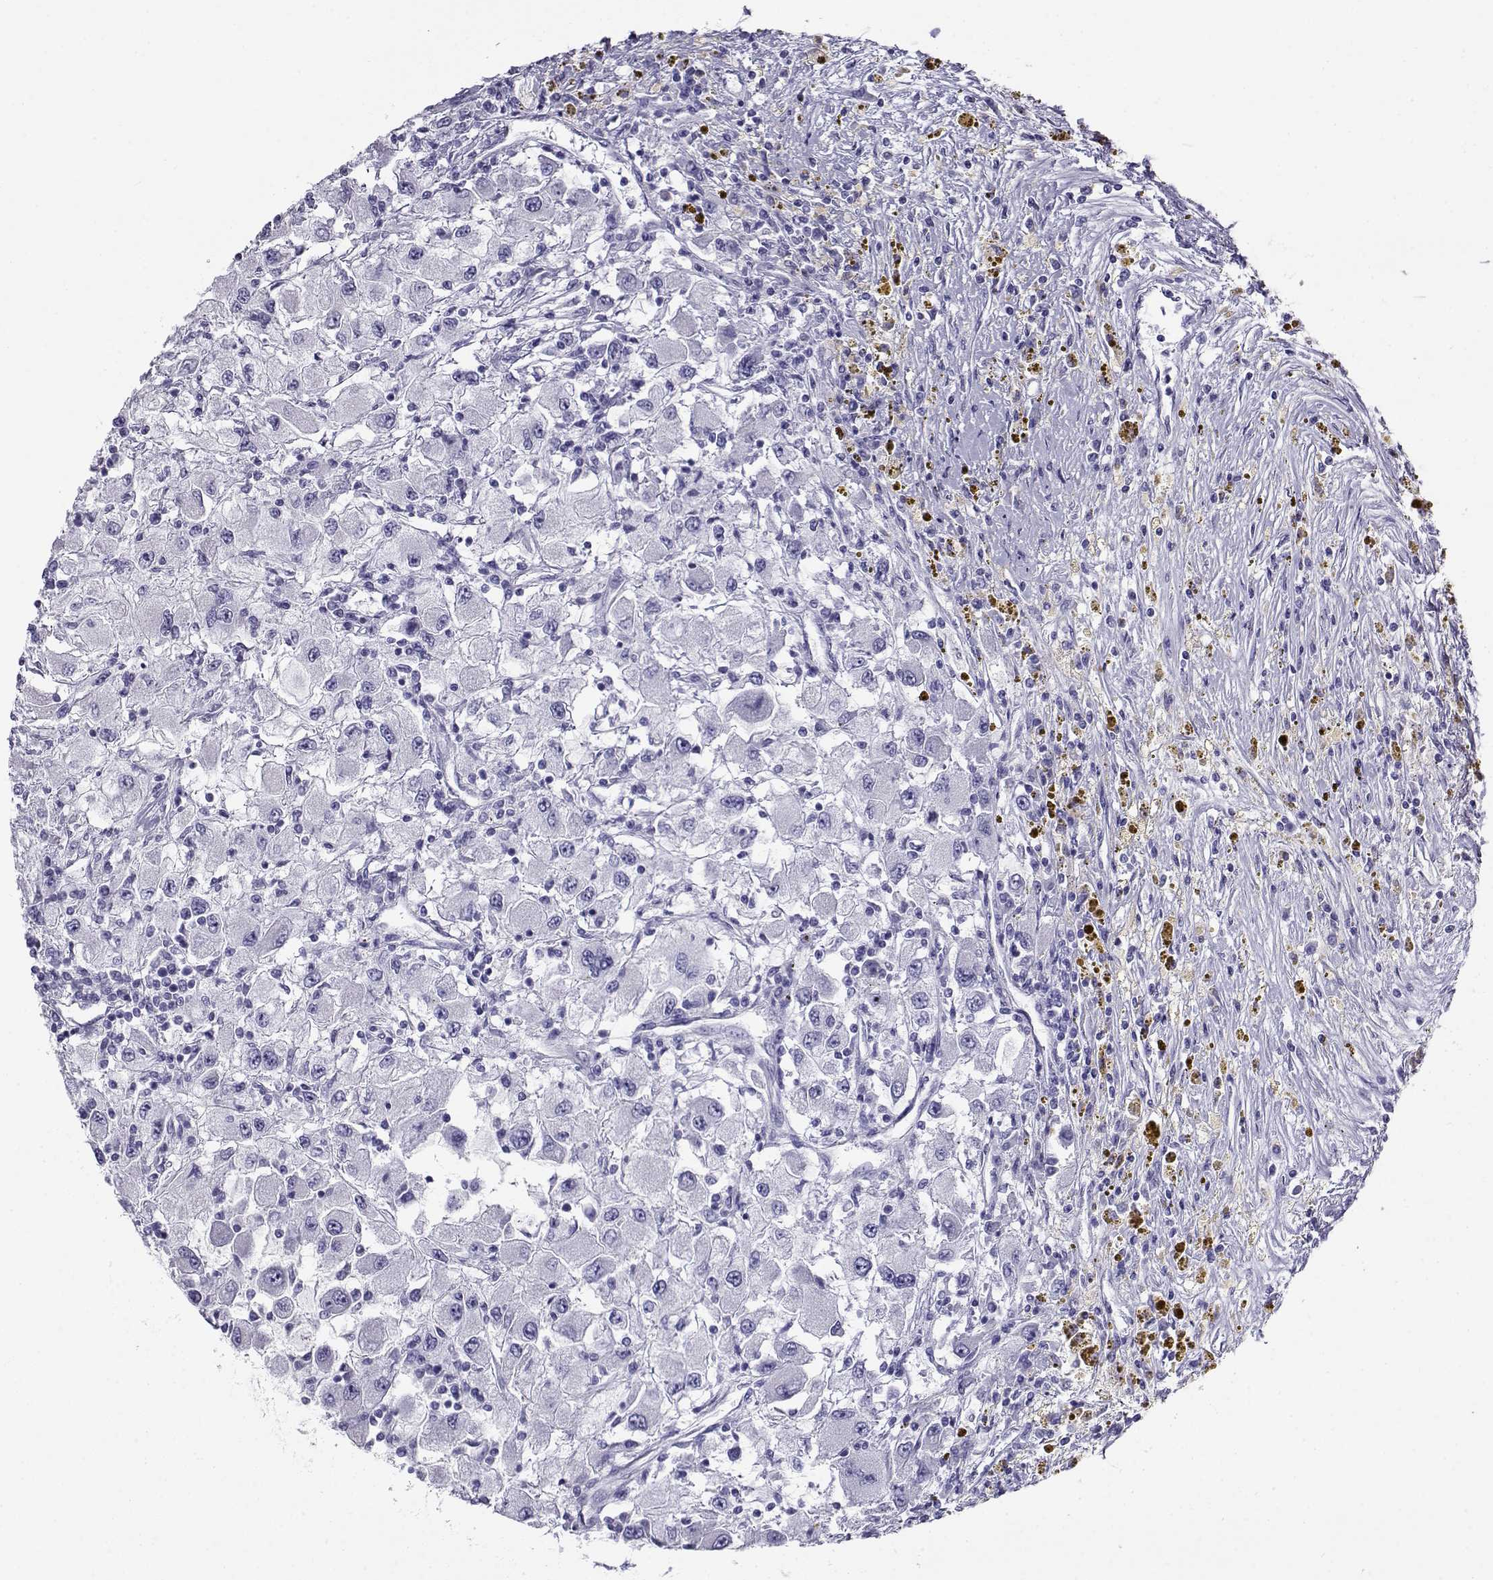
{"staining": {"intensity": "negative", "quantity": "none", "location": "none"}, "tissue": "renal cancer", "cell_type": "Tumor cells", "image_type": "cancer", "snomed": [{"axis": "morphology", "description": "Adenocarcinoma, NOS"}, {"axis": "topography", "description": "Kidney"}], "caption": "The image demonstrates no staining of tumor cells in renal cancer.", "gene": "CABS1", "patient": {"sex": "female", "age": 67}}